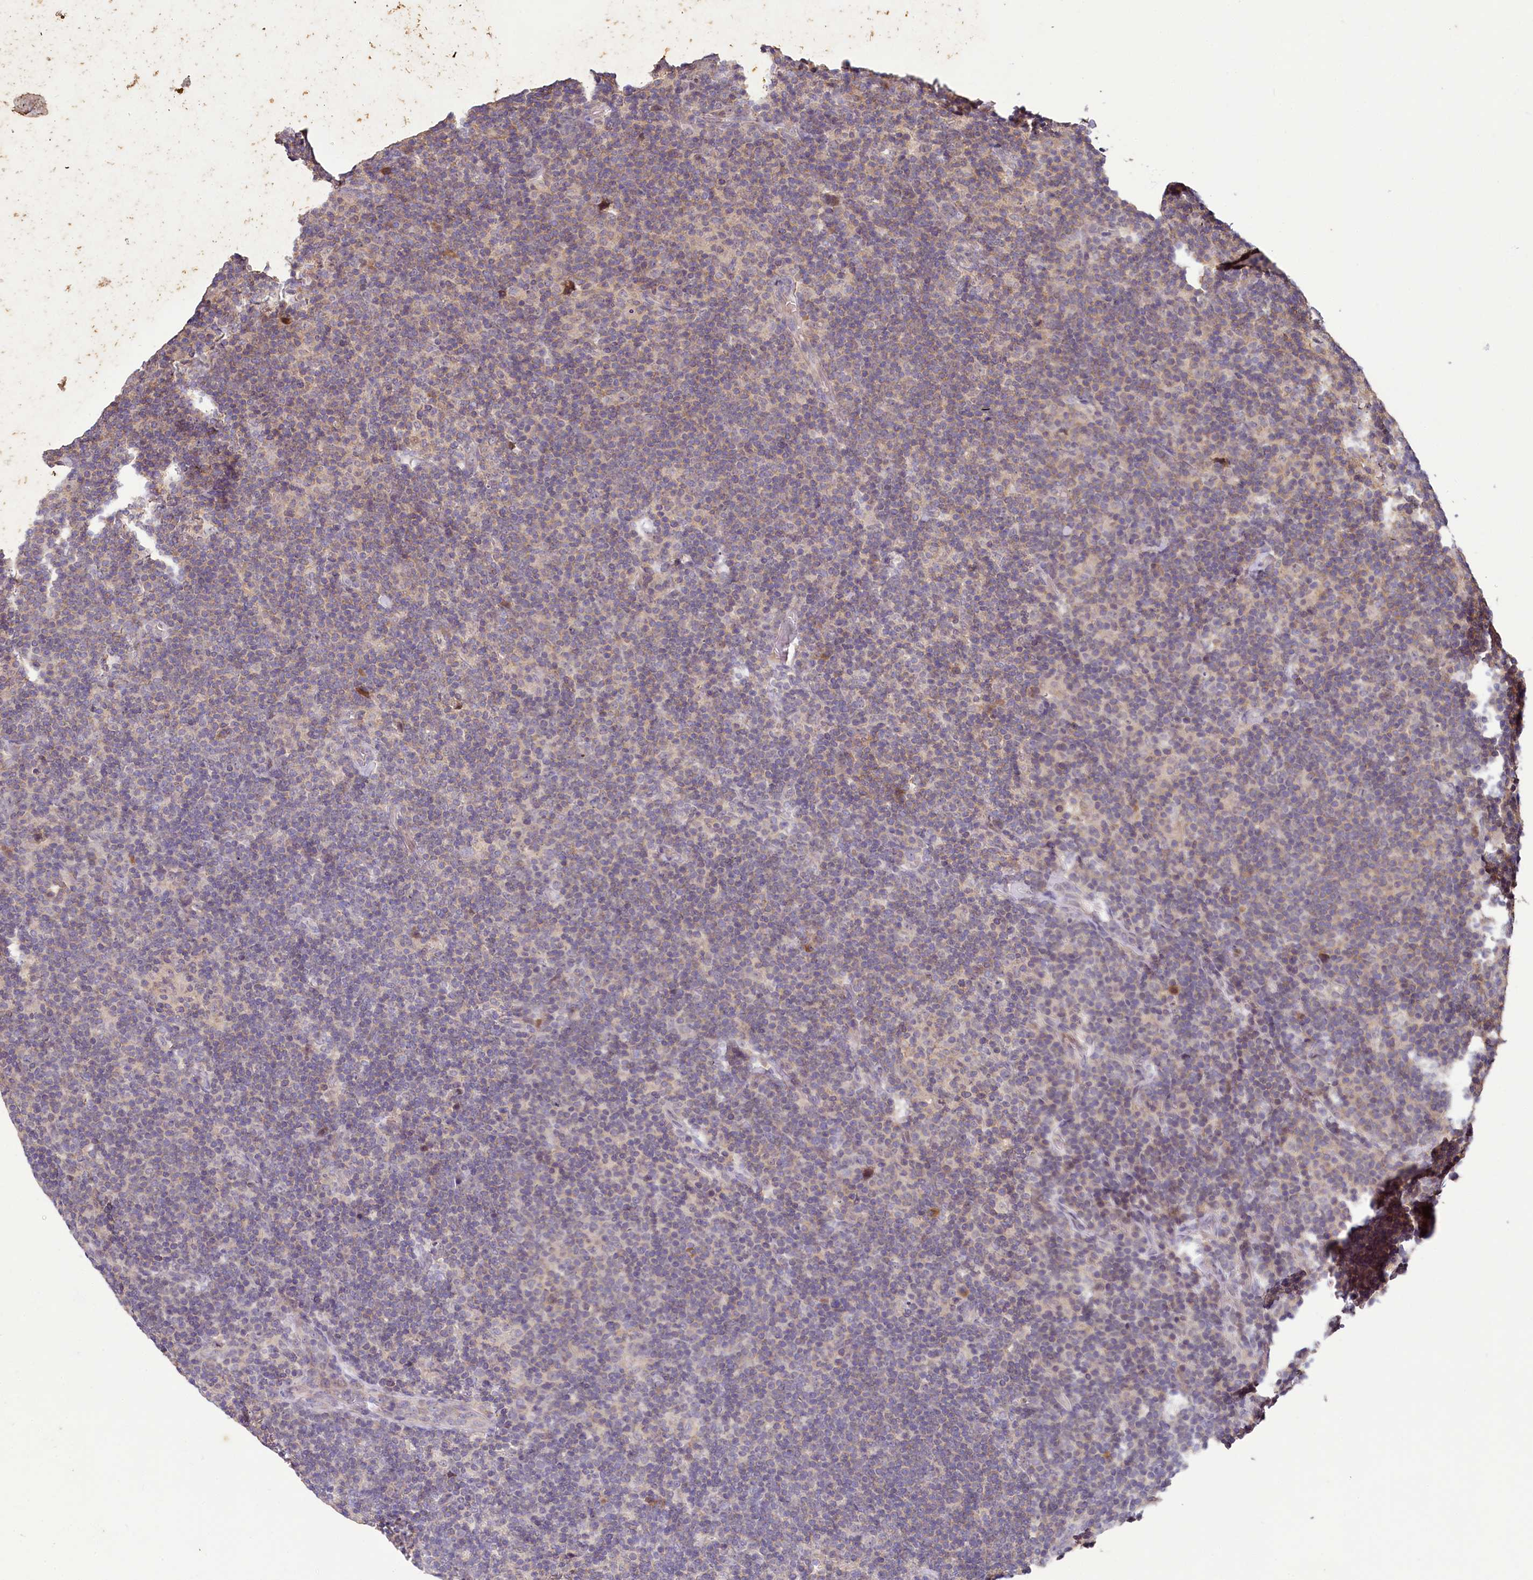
{"staining": {"intensity": "negative", "quantity": "none", "location": "none"}, "tissue": "lymphoma", "cell_type": "Tumor cells", "image_type": "cancer", "snomed": [{"axis": "morphology", "description": "Hodgkin's disease, NOS"}, {"axis": "topography", "description": "Lymph node"}], "caption": "High magnification brightfield microscopy of Hodgkin's disease stained with DAB (3,3'-diaminobenzidine) (brown) and counterstained with hematoxylin (blue): tumor cells show no significant positivity.", "gene": "TMEM39A", "patient": {"sex": "female", "age": 57}}